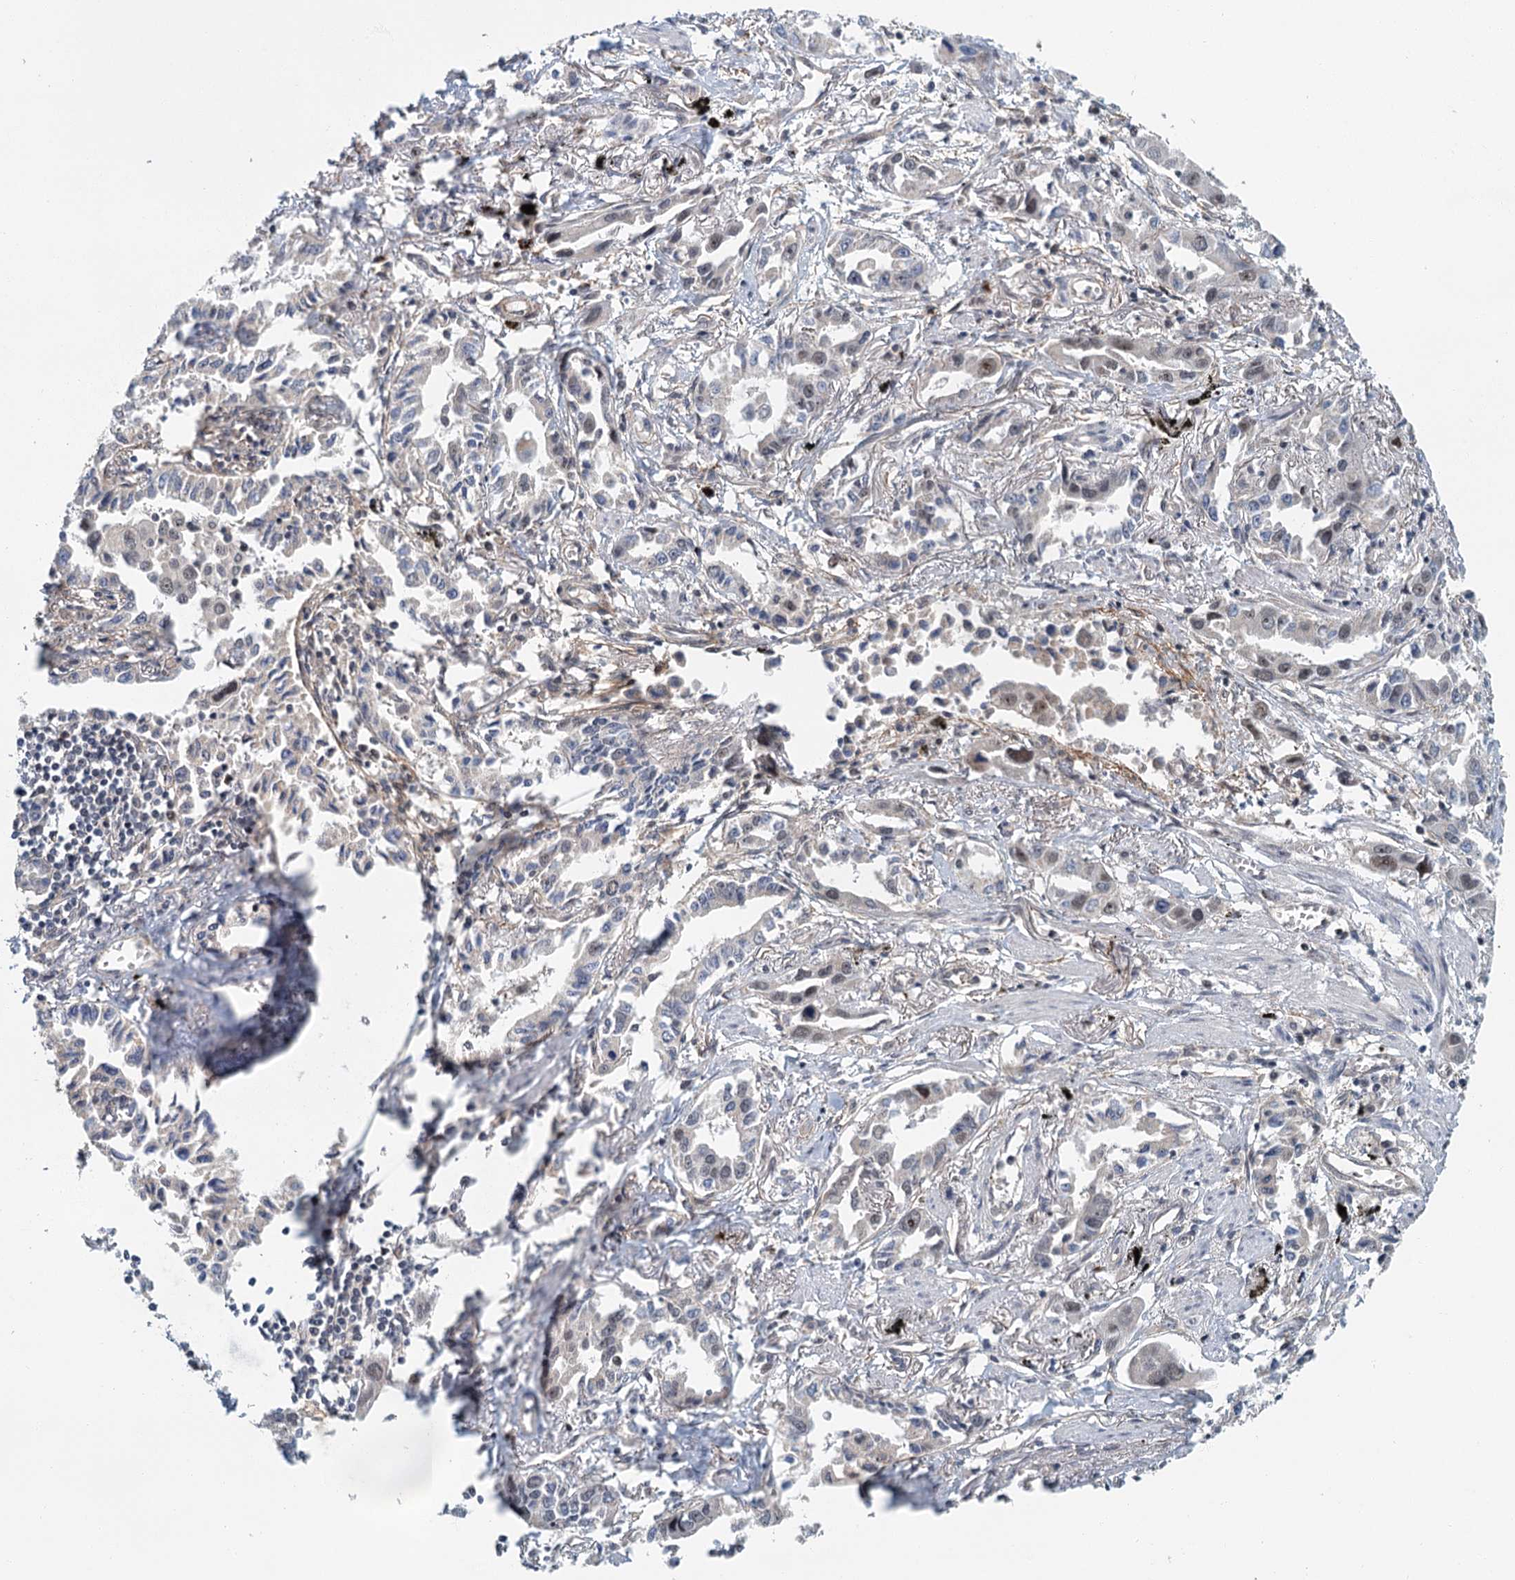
{"staining": {"intensity": "weak", "quantity": "<25%", "location": "nuclear"}, "tissue": "lung cancer", "cell_type": "Tumor cells", "image_type": "cancer", "snomed": [{"axis": "morphology", "description": "Adenocarcinoma, NOS"}, {"axis": "topography", "description": "Lung"}], "caption": "This is an IHC image of human lung cancer (adenocarcinoma). There is no positivity in tumor cells.", "gene": "TAS2R42", "patient": {"sex": "male", "age": 67}}